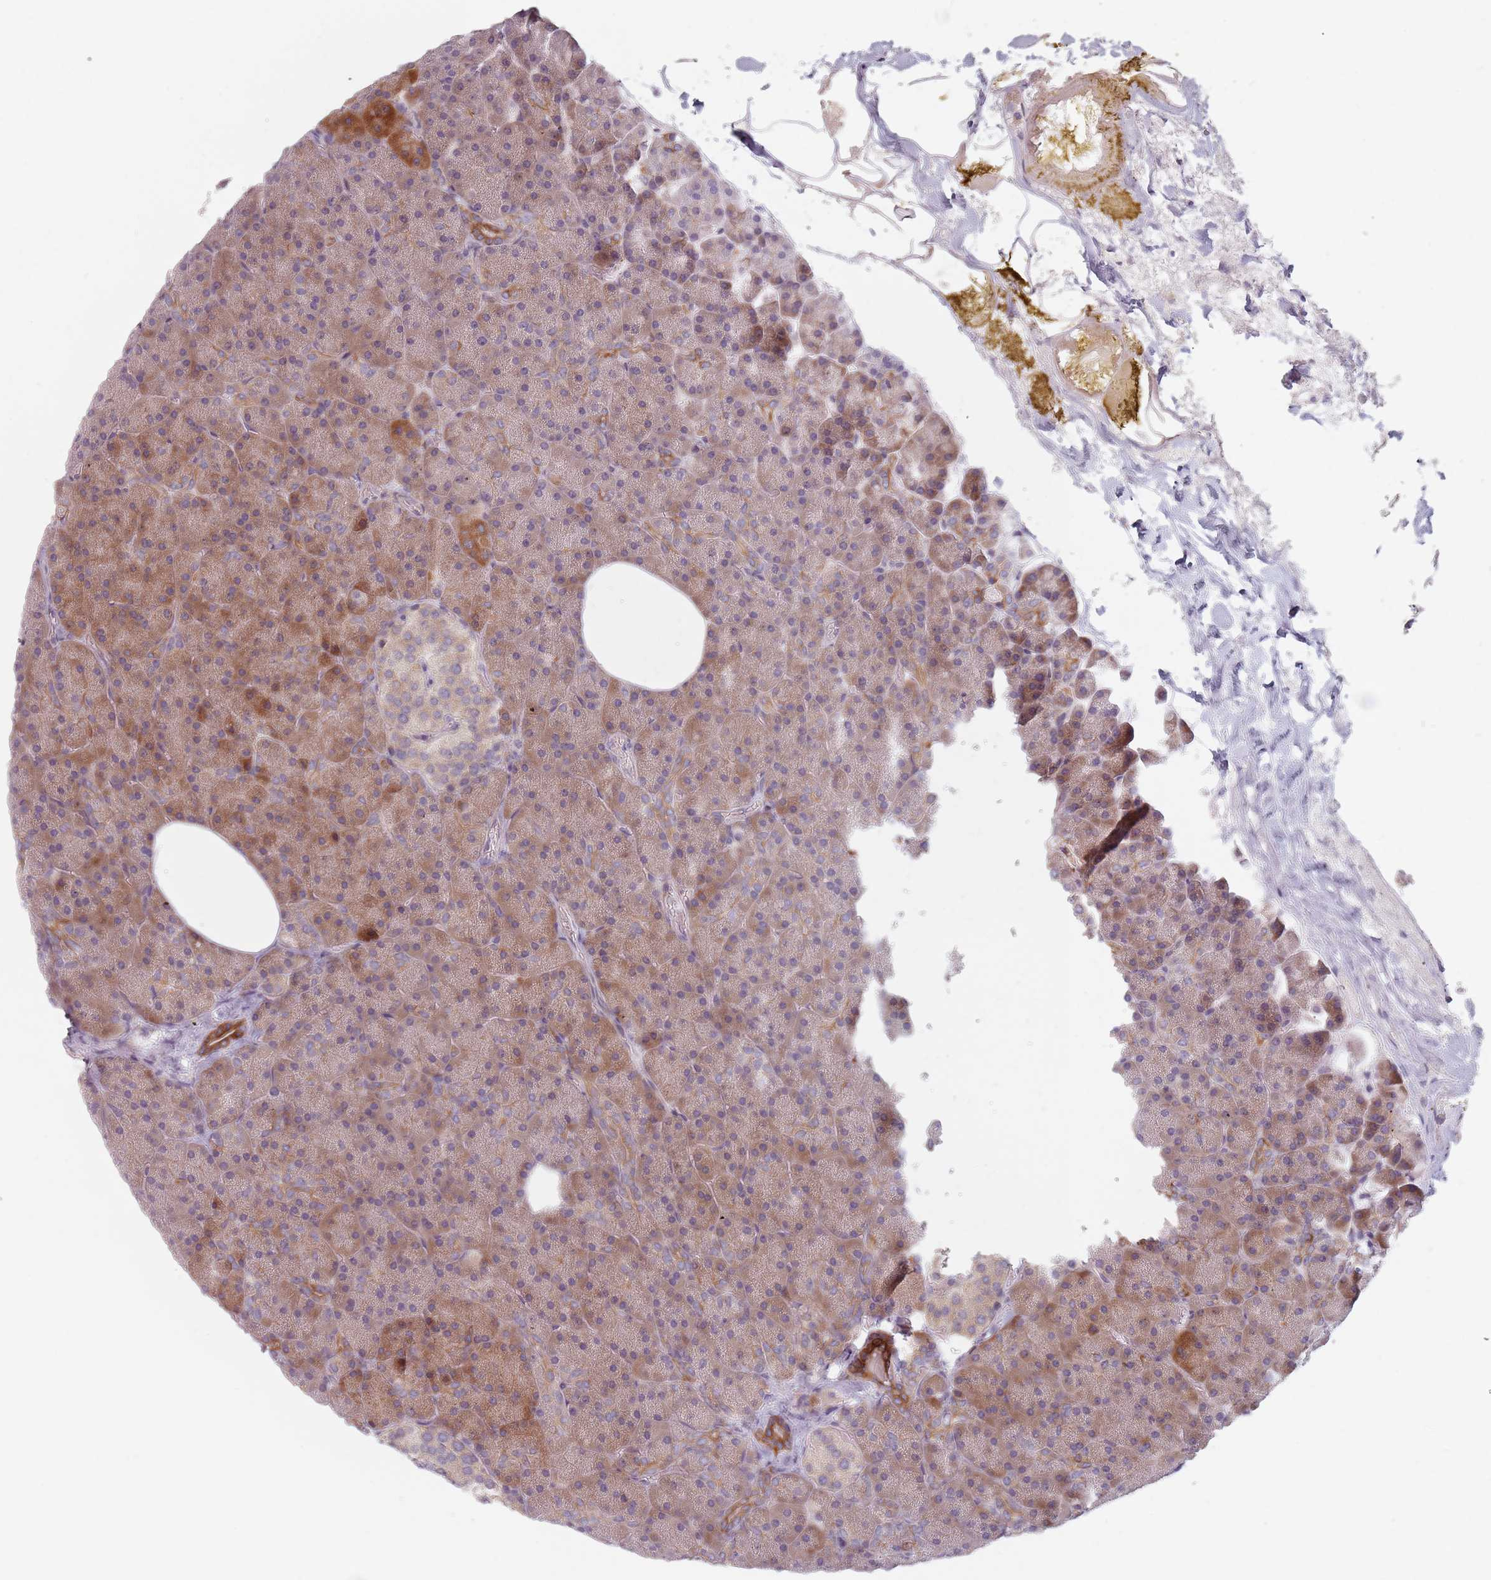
{"staining": {"intensity": "strong", "quantity": "<25%", "location": "cytoplasmic/membranous"}, "tissue": "pancreas", "cell_type": "Exocrine glandular cells", "image_type": "normal", "snomed": [{"axis": "morphology", "description": "Normal tissue, NOS"}, {"axis": "morphology", "description": "Carcinoid, malignant, NOS"}, {"axis": "topography", "description": "Pancreas"}], "caption": "Immunohistochemical staining of normal pancreas reveals medium levels of strong cytoplasmic/membranous staining in approximately <25% of exocrine glandular cells.", "gene": "ADAL", "patient": {"sex": "female", "age": 35}}